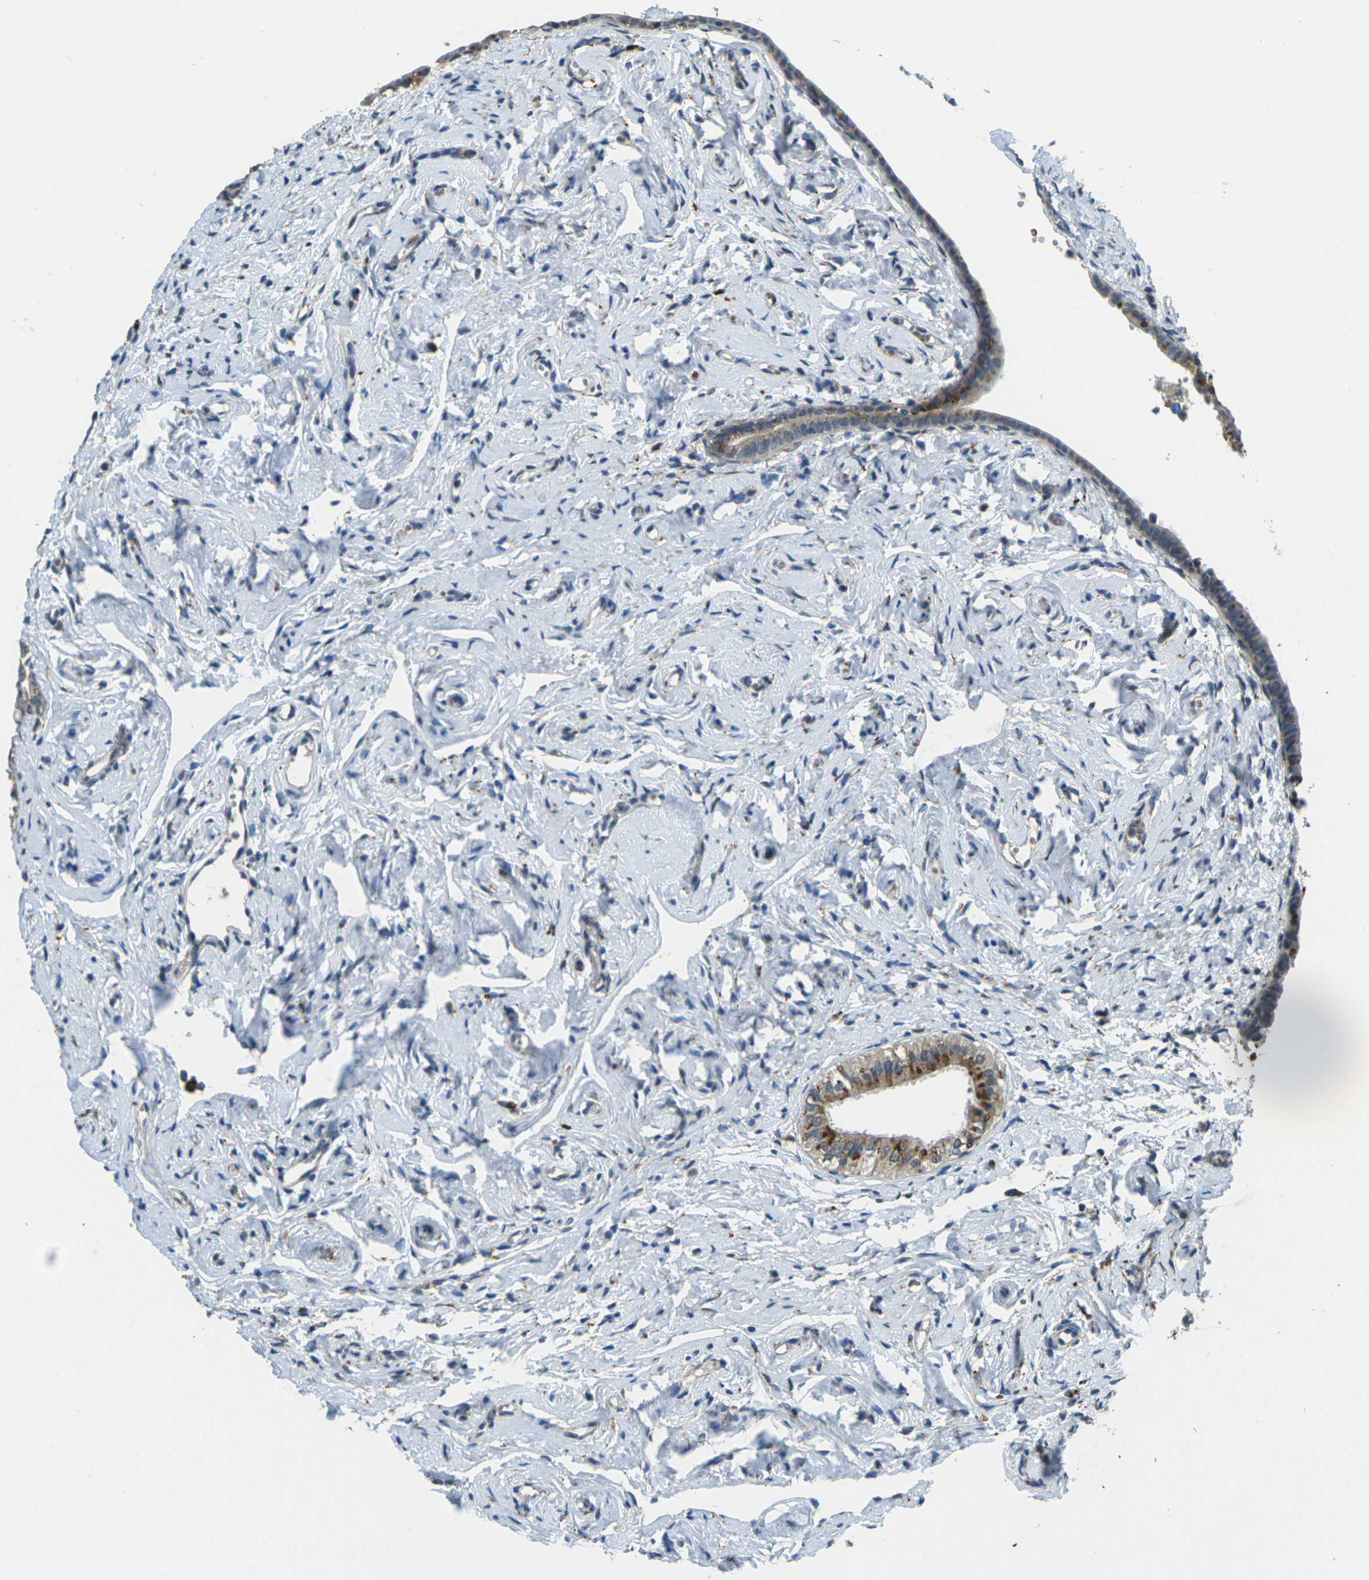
{"staining": {"intensity": "moderate", "quantity": ">75%", "location": "cytoplasmic/membranous"}, "tissue": "fallopian tube", "cell_type": "Glandular cells", "image_type": "normal", "snomed": [{"axis": "morphology", "description": "Normal tissue, NOS"}, {"axis": "topography", "description": "Fallopian tube"}], "caption": "This micrograph demonstrates immunohistochemistry (IHC) staining of benign human fallopian tube, with medium moderate cytoplasmic/membranous staining in about >75% of glandular cells.", "gene": "SLC31A2", "patient": {"sex": "female", "age": 71}}